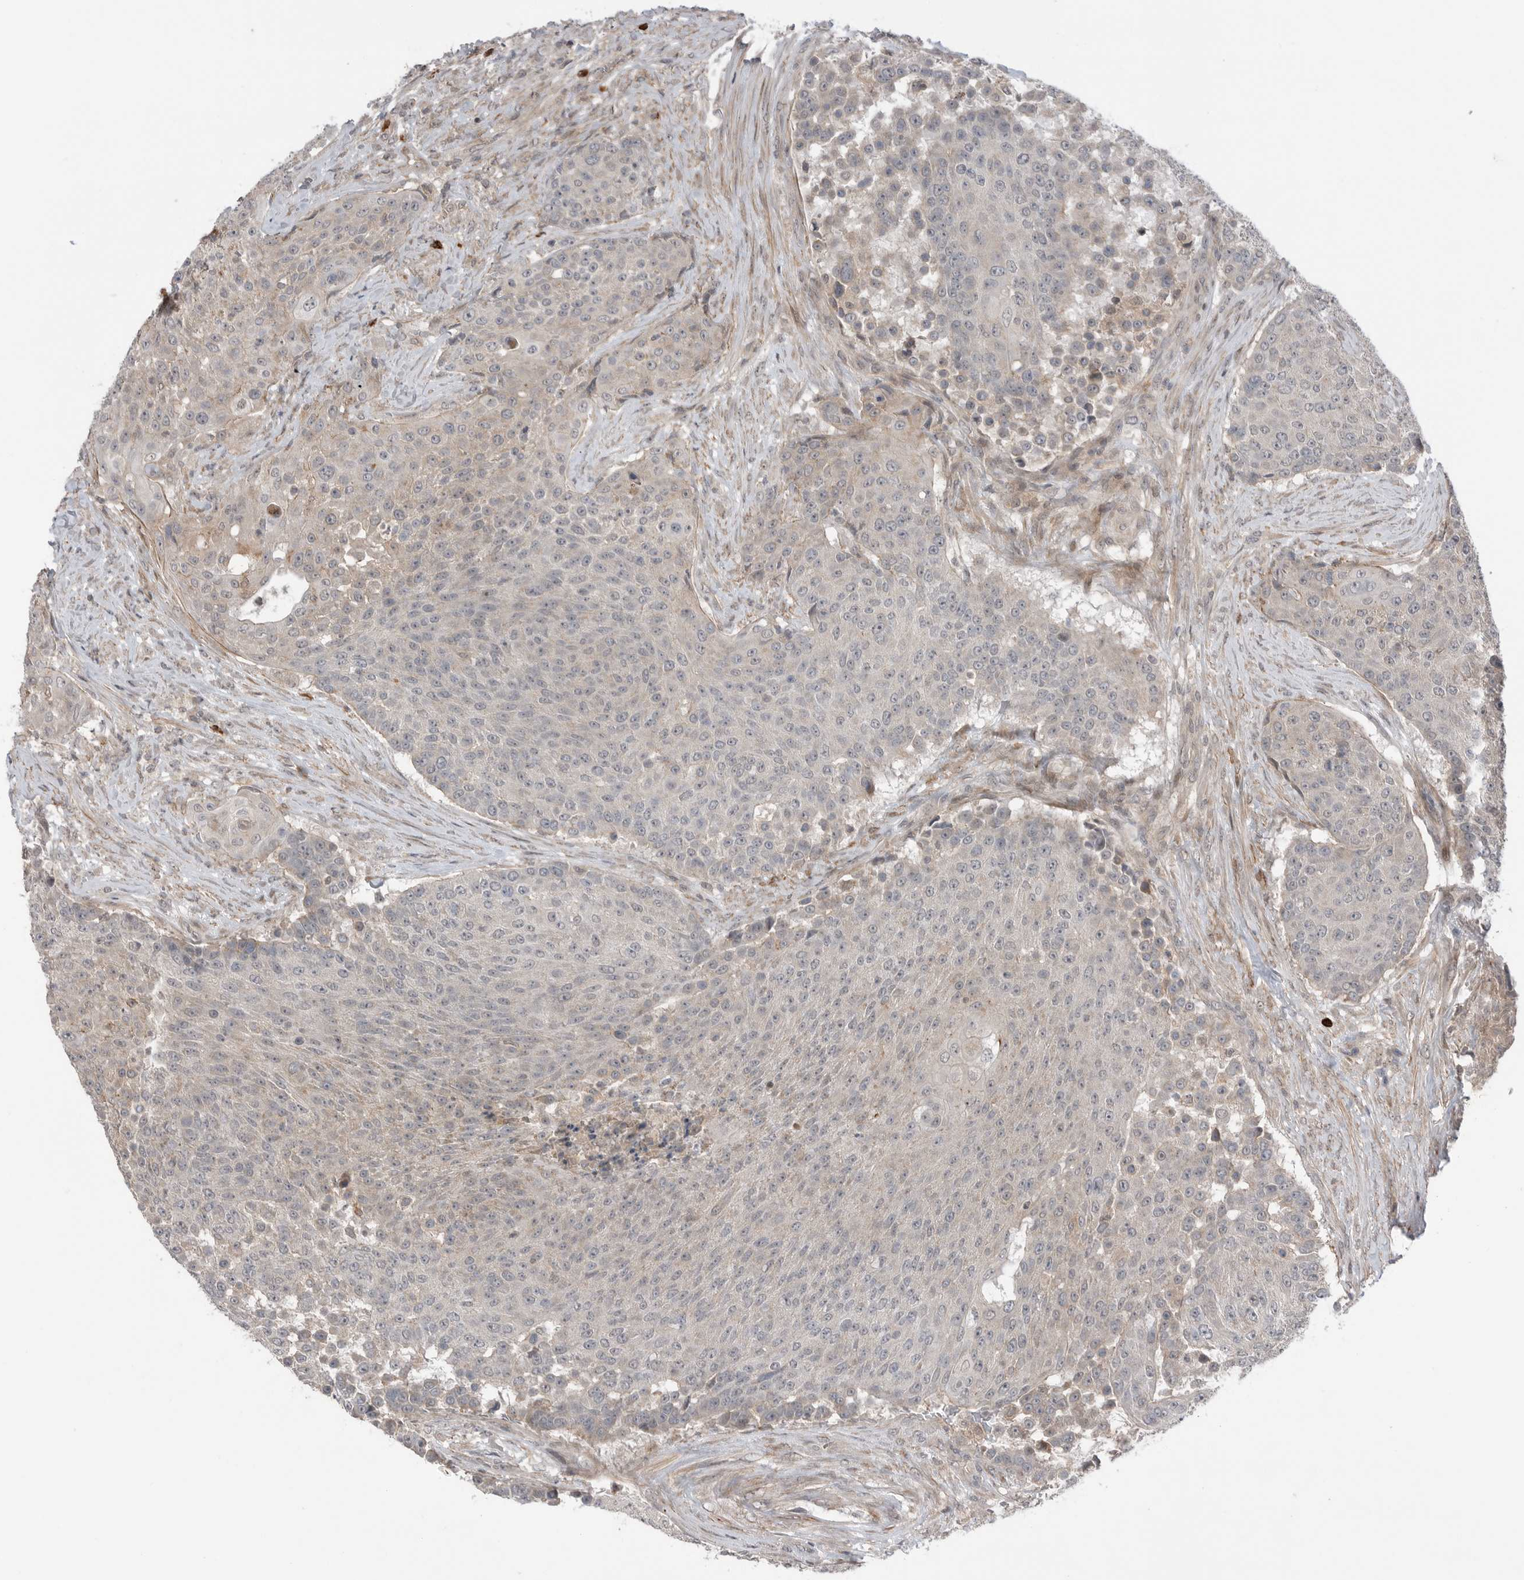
{"staining": {"intensity": "negative", "quantity": "none", "location": "none"}, "tissue": "urothelial cancer", "cell_type": "Tumor cells", "image_type": "cancer", "snomed": [{"axis": "morphology", "description": "Urothelial carcinoma, High grade"}, {"axis": "topography", "description": "Urinary bladder"}], "caption": "This is an IHC photomicrograph of human high-grade urothelial carcinoma. There is no staining in tumor cells.", "gene": "PEAK1", "patient": {"sex": "female", "age": 63}}